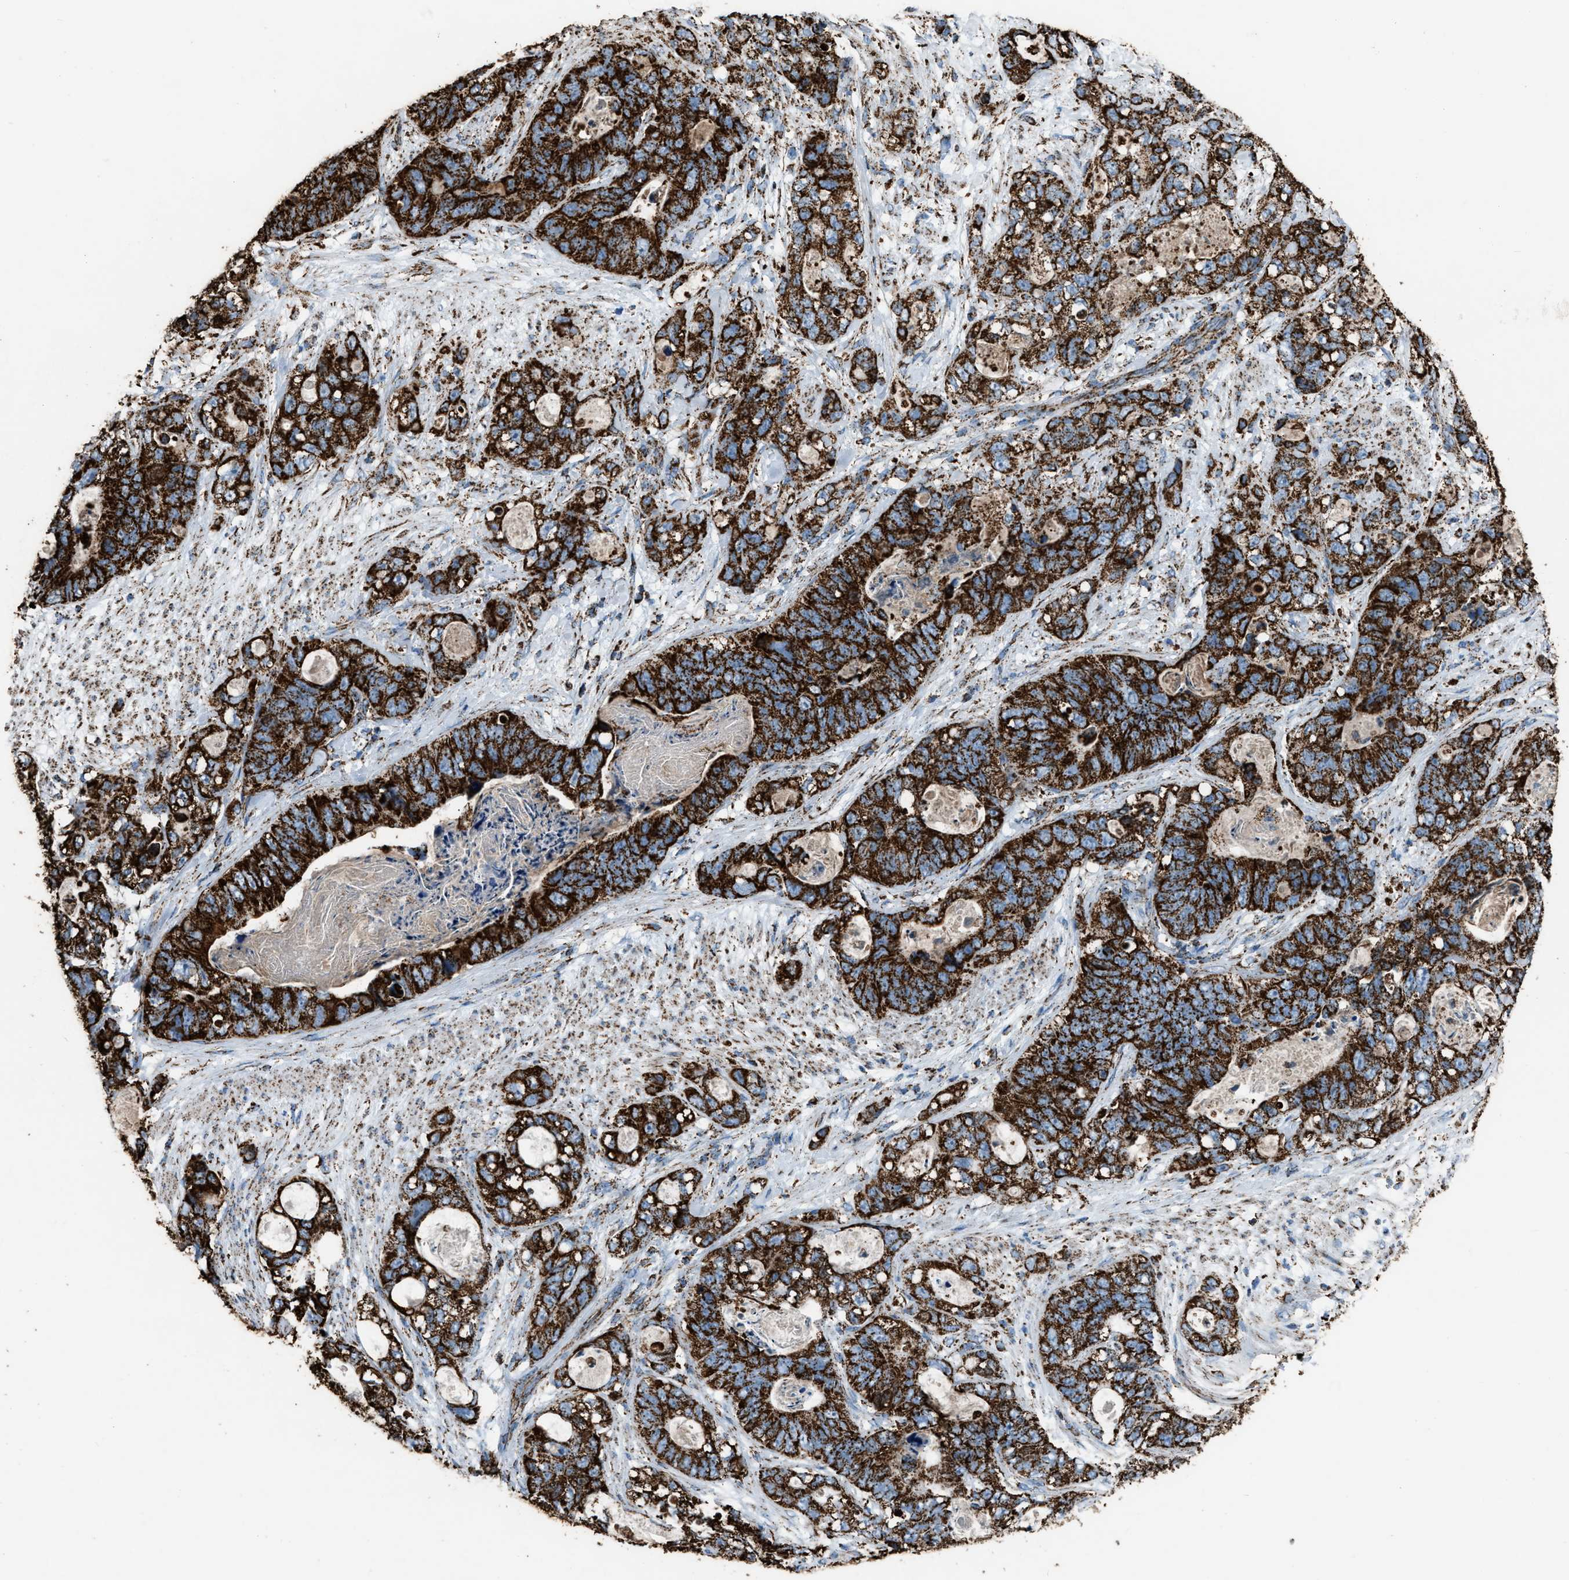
{"staining": {"intensity": "strong", "quantity": ">75%", "location": "cytoplasmic/membranous"}, "tissue": "stomach cancer", "cell_type": "Tumor cells", "image_type": "cancer", "snomed": [{"axis": "morphology", "description": "Normal tissue, NOS"}, {"axis": "morphology", "description": "Adenocarcinoma, NOS"}, {"axis": "topography", "description": "Stomach"}], "caption": "DAB (3,3'-diaminobenzidine) immunohistochemical staining of human stomach cancer displays strong cytoplasmic/membranous protein staining in approximately >75% of tumor cells.", "gene": "MDH2", "patient": {"sex": "female", "age": 89}}